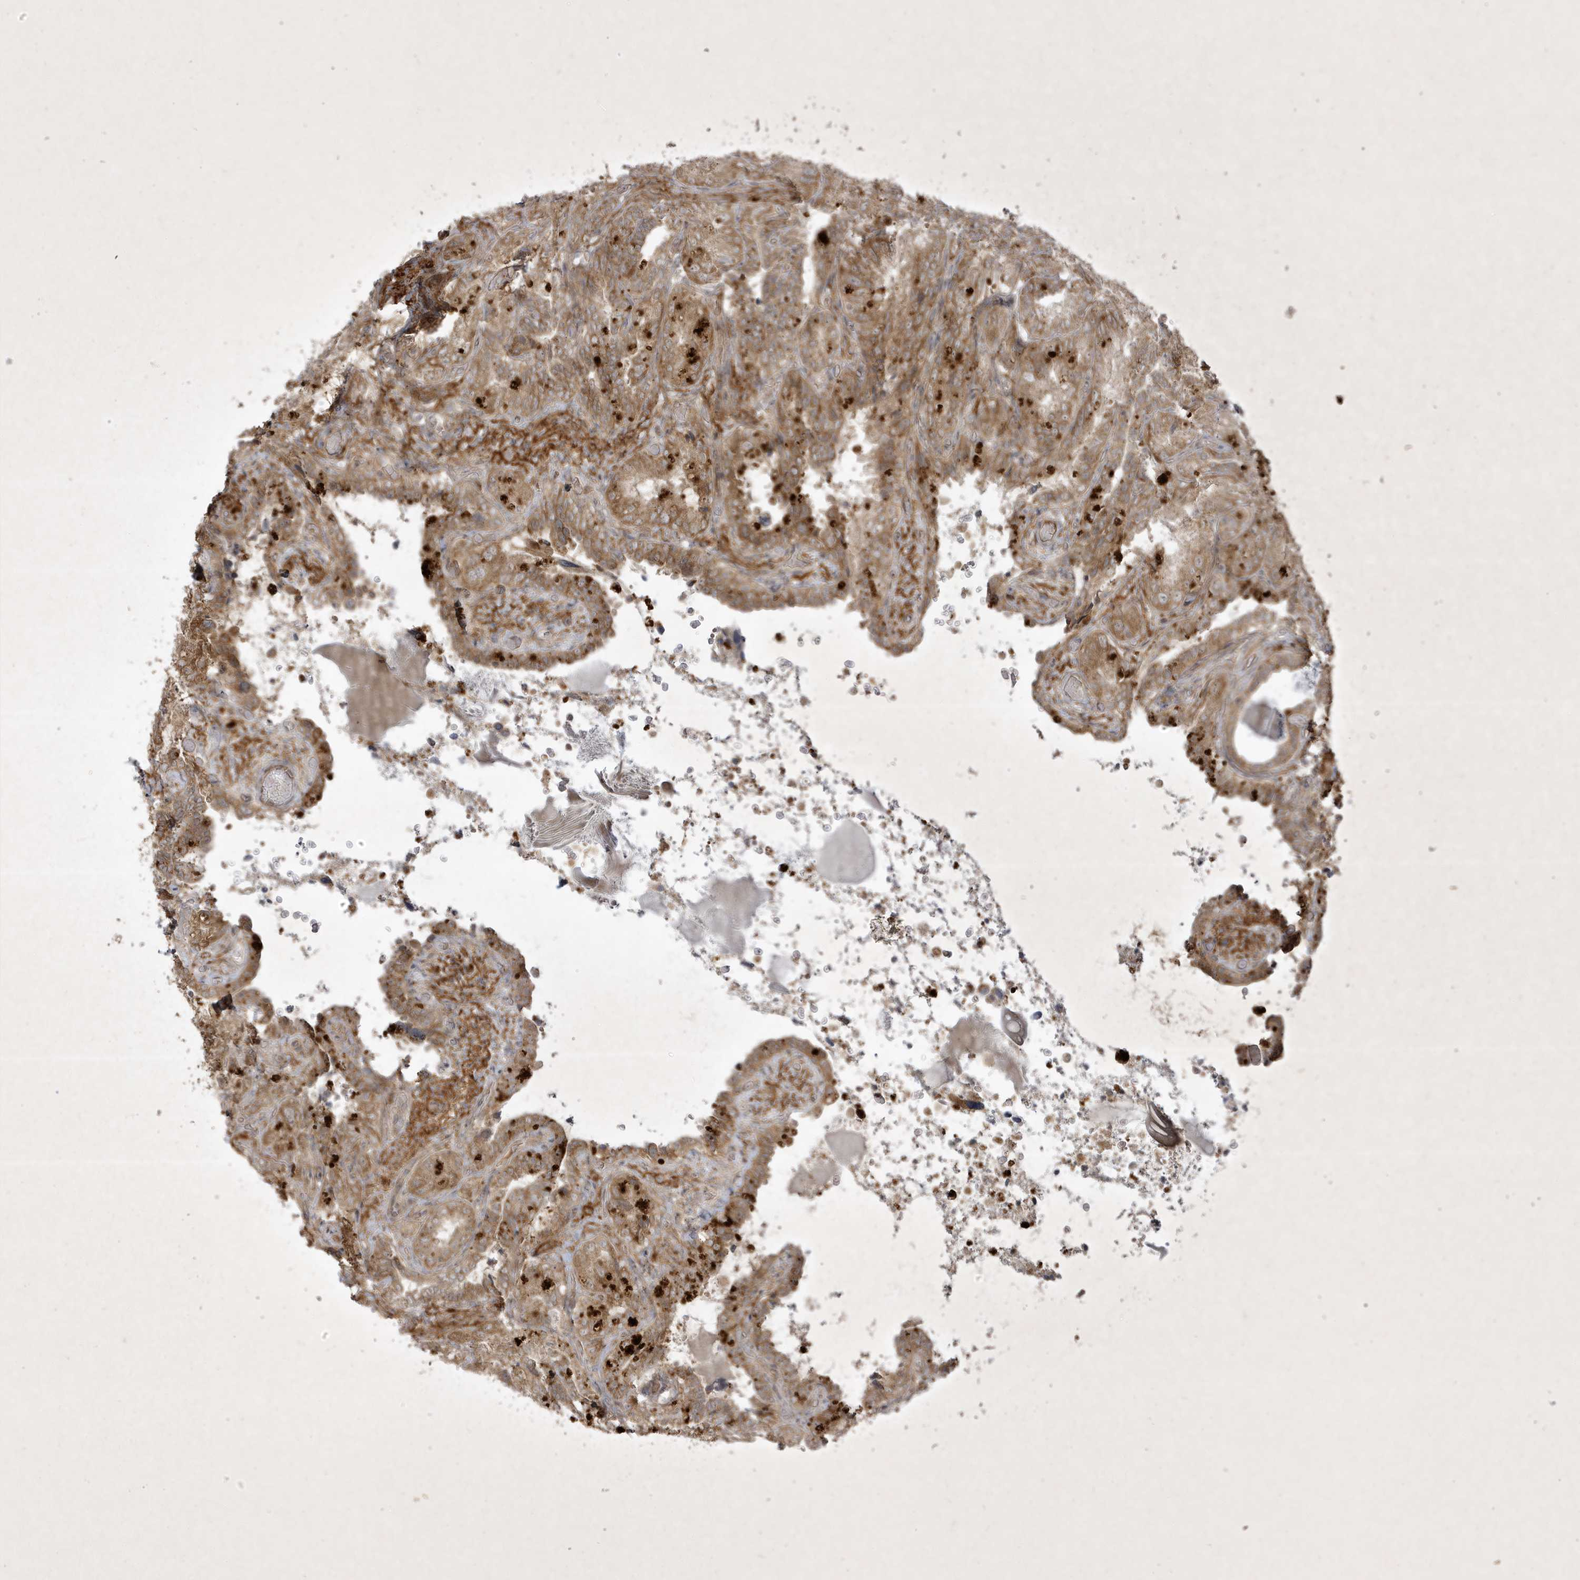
{"staining": {"intensity": "moderate", "quantity": ">75%", "location": "cytoplasmic/membranous"}, "tissue": "seminal vesicle", "cell_type": "Glandular cells", "image_type": "normal", "snomed": [{"axis": "morphology", "description": "Normal tissue, NOS"}, {"axis": "topography", "description": "Seminal veicle"}, {"axis": "topography", "description": "Peripheral nerve tissue"}], "caption": "Seminal vesicle was stained to show a protein in brown. There is medium levels of moderate cytoplasmic/membranous staining in about >75% of glandular cells. (DAB (3,3'-diaminobenzidine) IHC with brightfield microscopy, high magnification).", "gene": "FAM83C", "patient": {"sex": "male", "age": 67}}